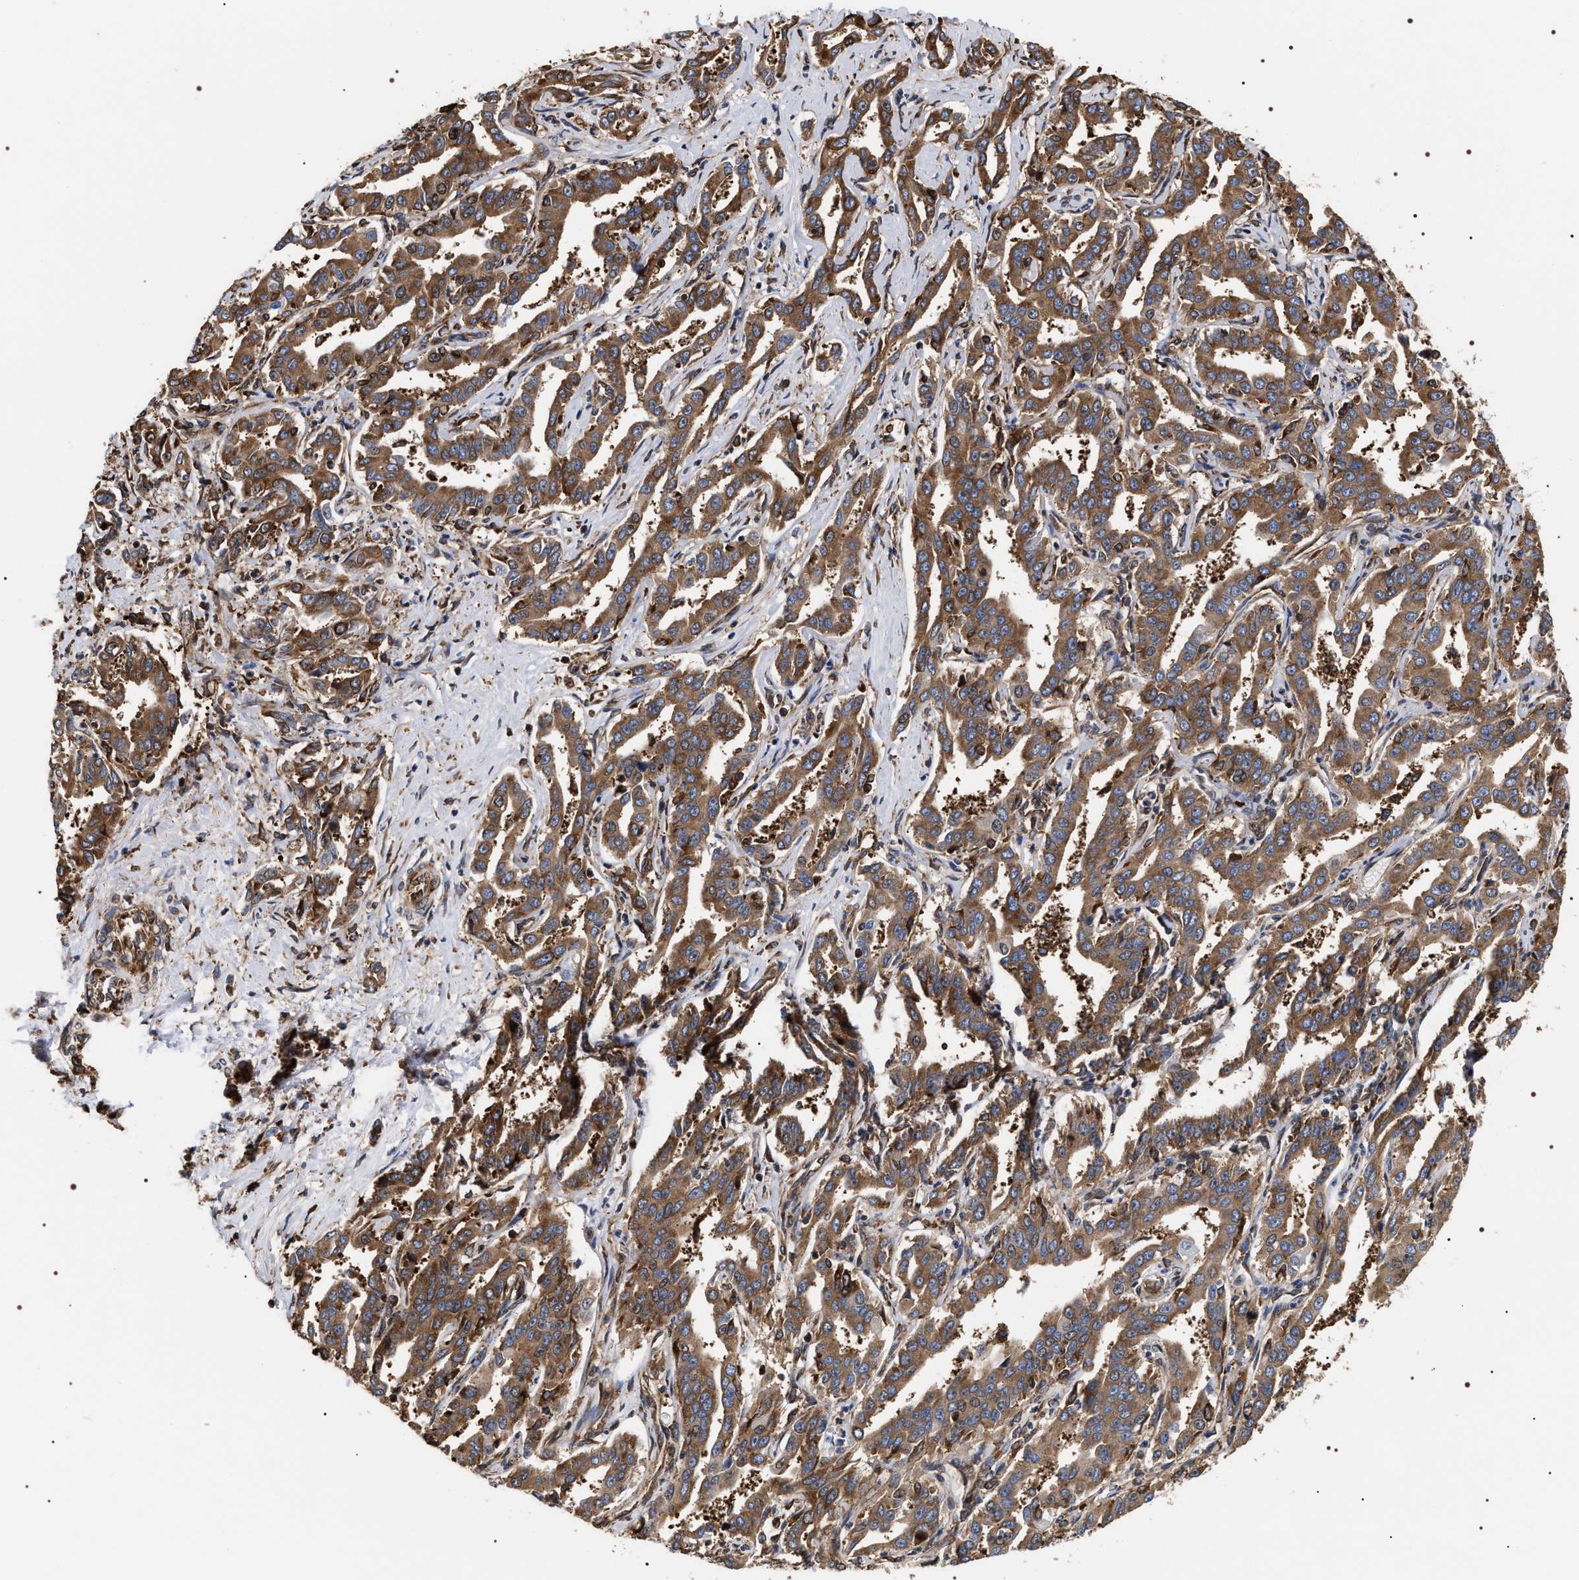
{"staining": {"intensity": "strong", "quantity": ">75%", "location": "cytoplasmic/membranous"}, "tissue": "liver cancer", "cell_type": "Tumor cells", "image_type": "cancer", "snomed": [{"axis": "morphology", "description": "Cholangiocarcinoma"}, {"axis": "topography", "description": "Liver"}], "caption": "Immunohistochemical staining of liver cancer displays strong cytoplasmic/membranous protein expression in about >75% of tumor cells. (brown staining indicates protein expression, while blue staining denotes nuclei).", "gene": "SERBP1", "patient": {"sex": "male", "age": 59}}